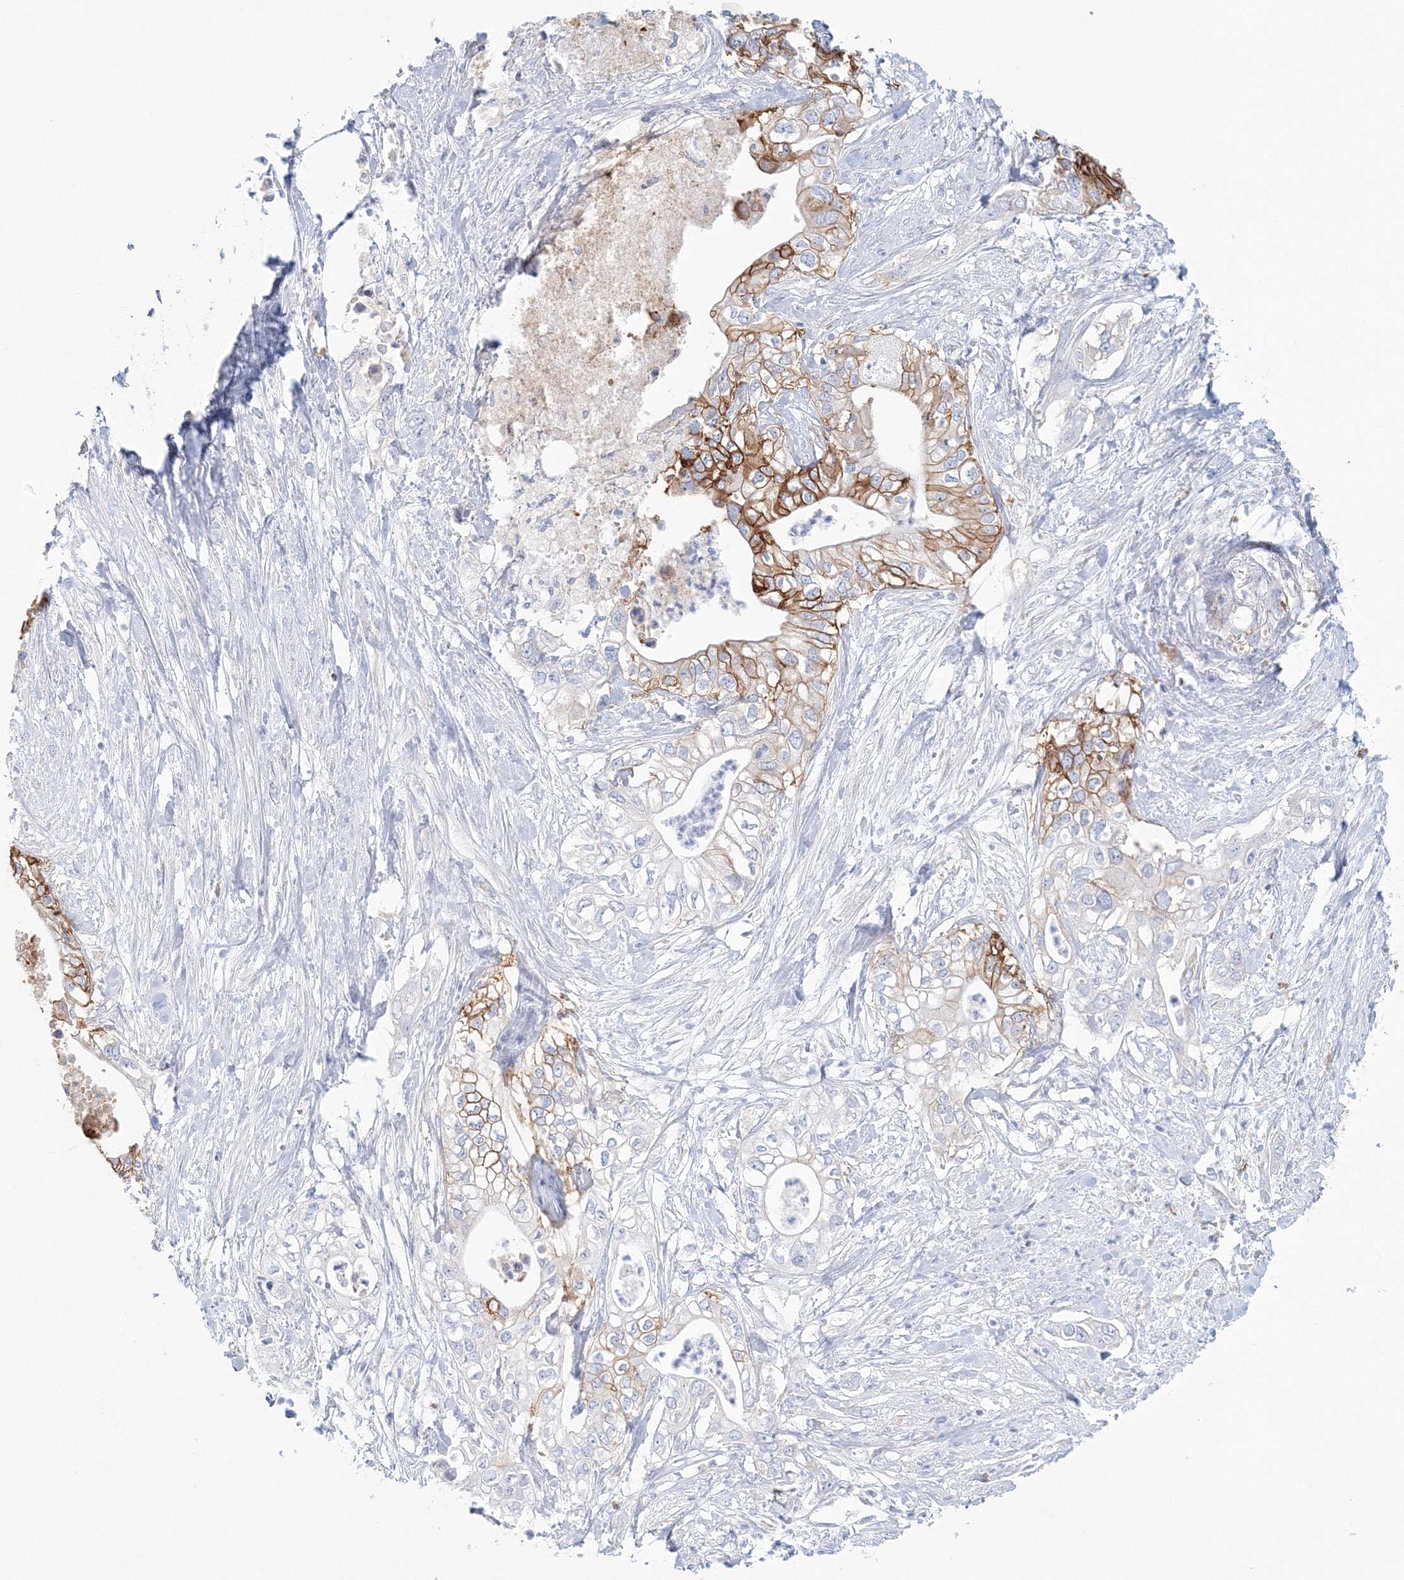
{"staining": {"intensity": "strong", "quantity": "<25%", "location": "cytoplasmic/membranous"}, "tissue": "pancreatic cancer", "cell_type": "Tumor cells", "image_type": "cancer", "snomed": [{"axis": "morphology", "description": "Adenocarcinoma, NOS"}, {"axis": "topography", "description": "Pancreas"}], "caption": "About <25% of tumor cells in human pancreatic adenocarcinoma demonstrate strong cytoplasmic/membranous protein staining as visualized by brown immunohistochemical staining.", "gene": "VSIG1", "patient": {"sex": "female", "age": 78}}